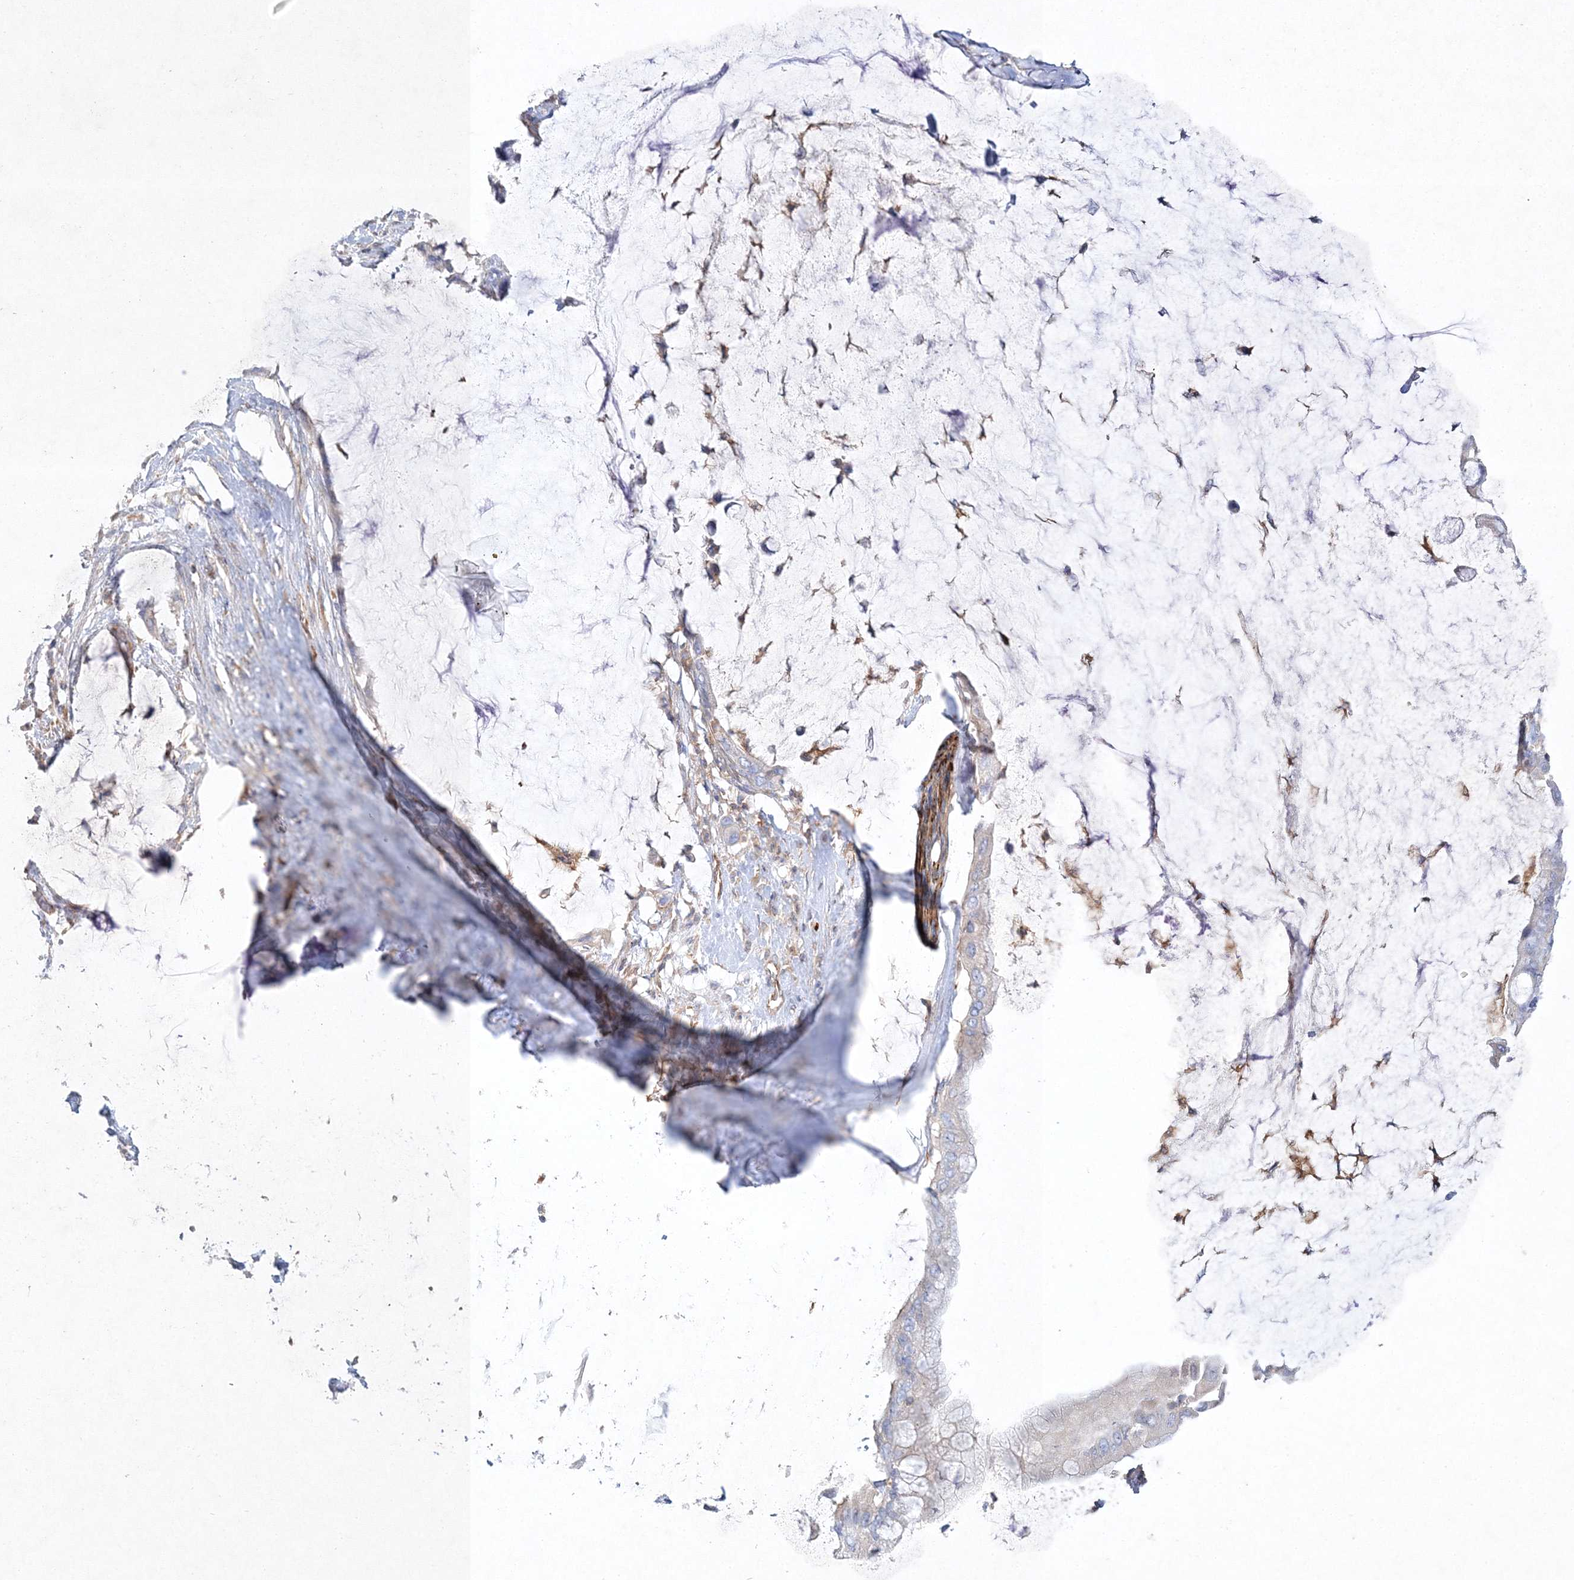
{"staining": {"intensity": "negative", "quantity": "none", "location": "none"}, "tissue": "pancreatic cancer", "cell_type": "Tumor cells", "image_type": "cancer", "snomed": [{"axis": "morphology", "description": "Adenocarcinoma, NOS"}, {"axis": "topography", "description": "Pancreas"}], "caption": "IHC histopathology image of neoplastic tissue: human pancreatic cancer (adenocarcinoma) stained with DAB (3,3'-diaminobenzidine) reveals no significant protein positivity in tumor cells.", "gene": "WDR37", "patient": {"sex": "male", "age": 41}}